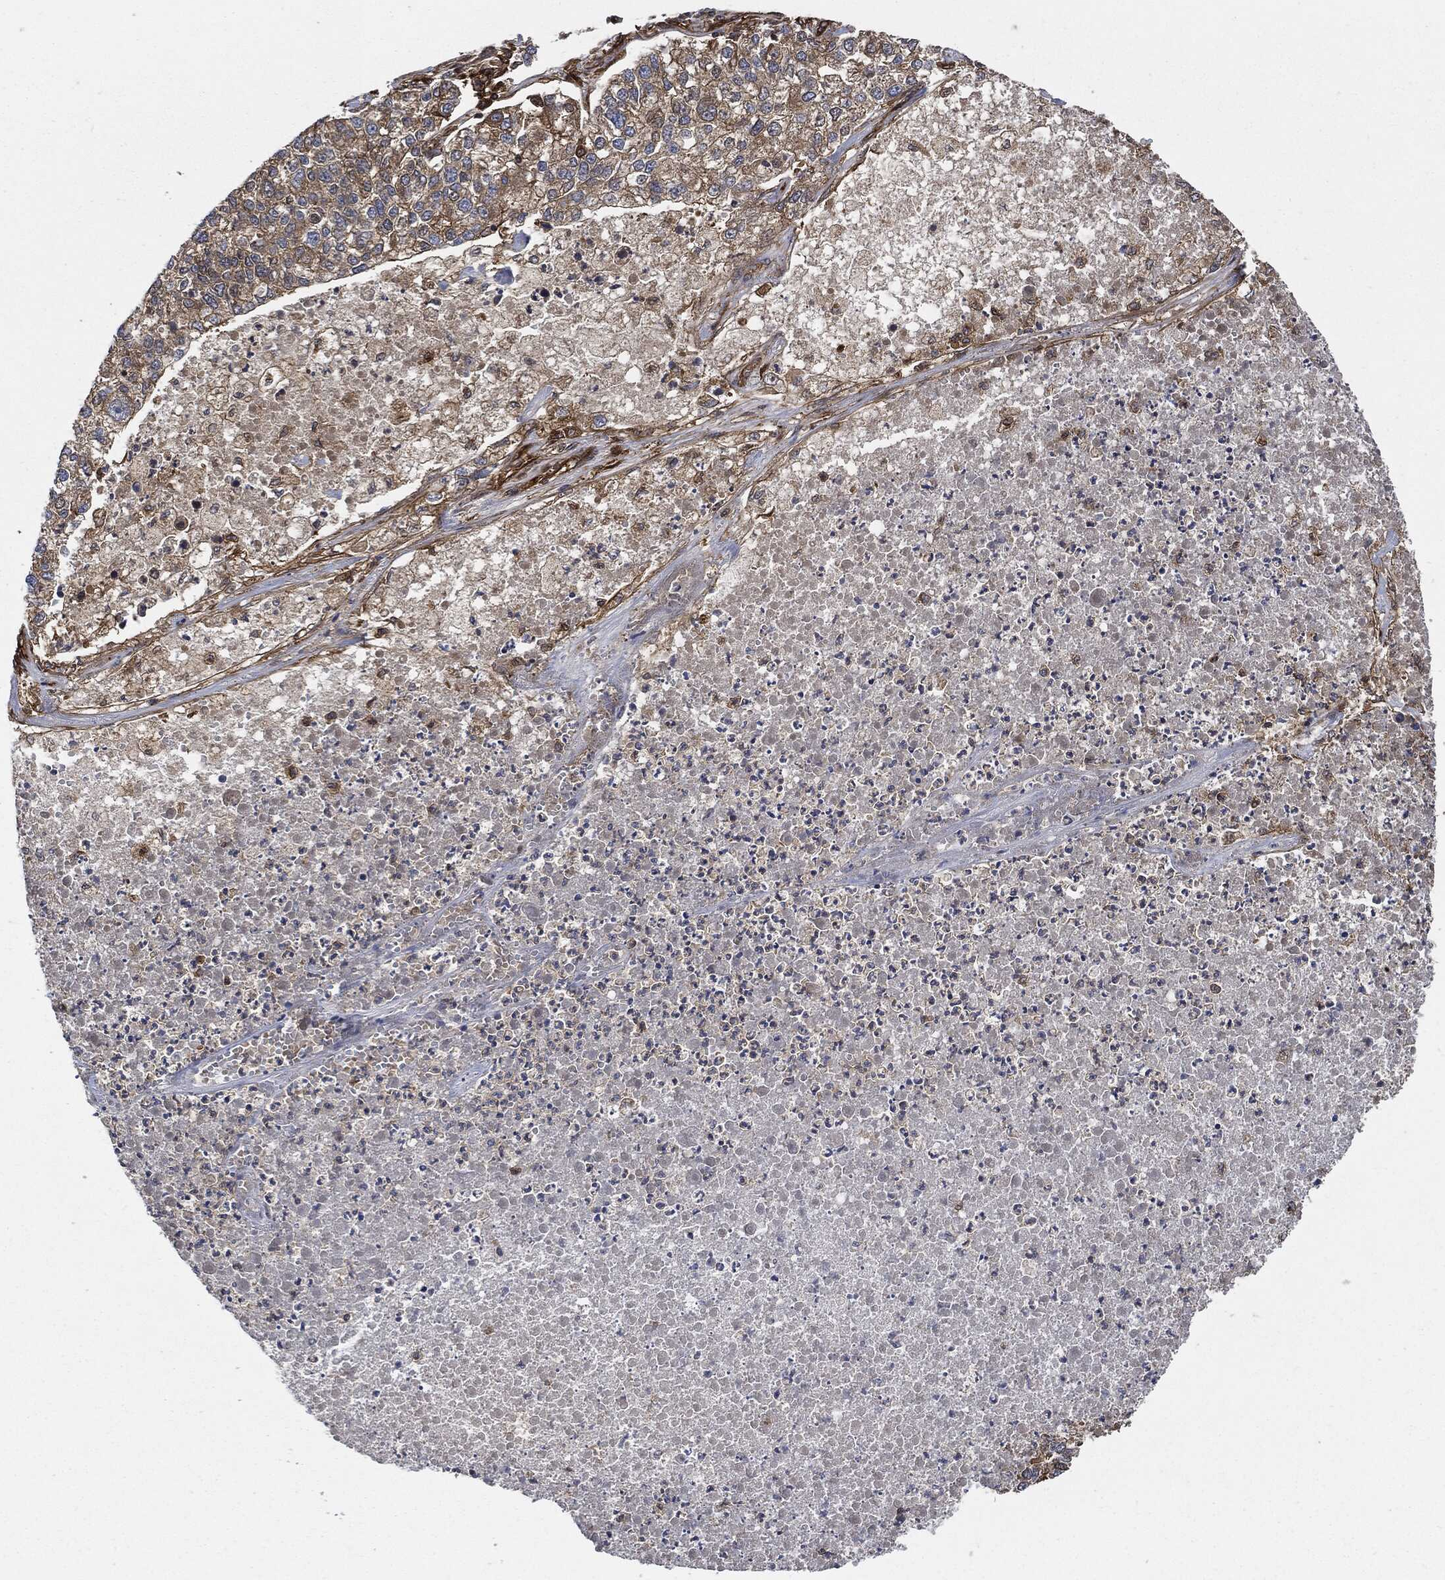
{"staining": {"intensity": "weak", "quantity": ">75%", "location": "cytoplasmic/membranous"}, "tissue": "lung cancer", "cell_type": "Tumor cells", "image_type": "cancer", "snomed": [{"axis": "morphology", "description": "Adenocarcinoma, NOS"}, {"axis": "topography", "description": "Lung"}], "caption": "This micrograph exhibits immunohistochemistry (IHC) staining of human adenocarcinoma (lung), with low weak cytoplasmic/membranous staining in about >75% of tumor cells.", "gene": "XPNPEP1", "patient": {"sex": "male", "age": 49}}